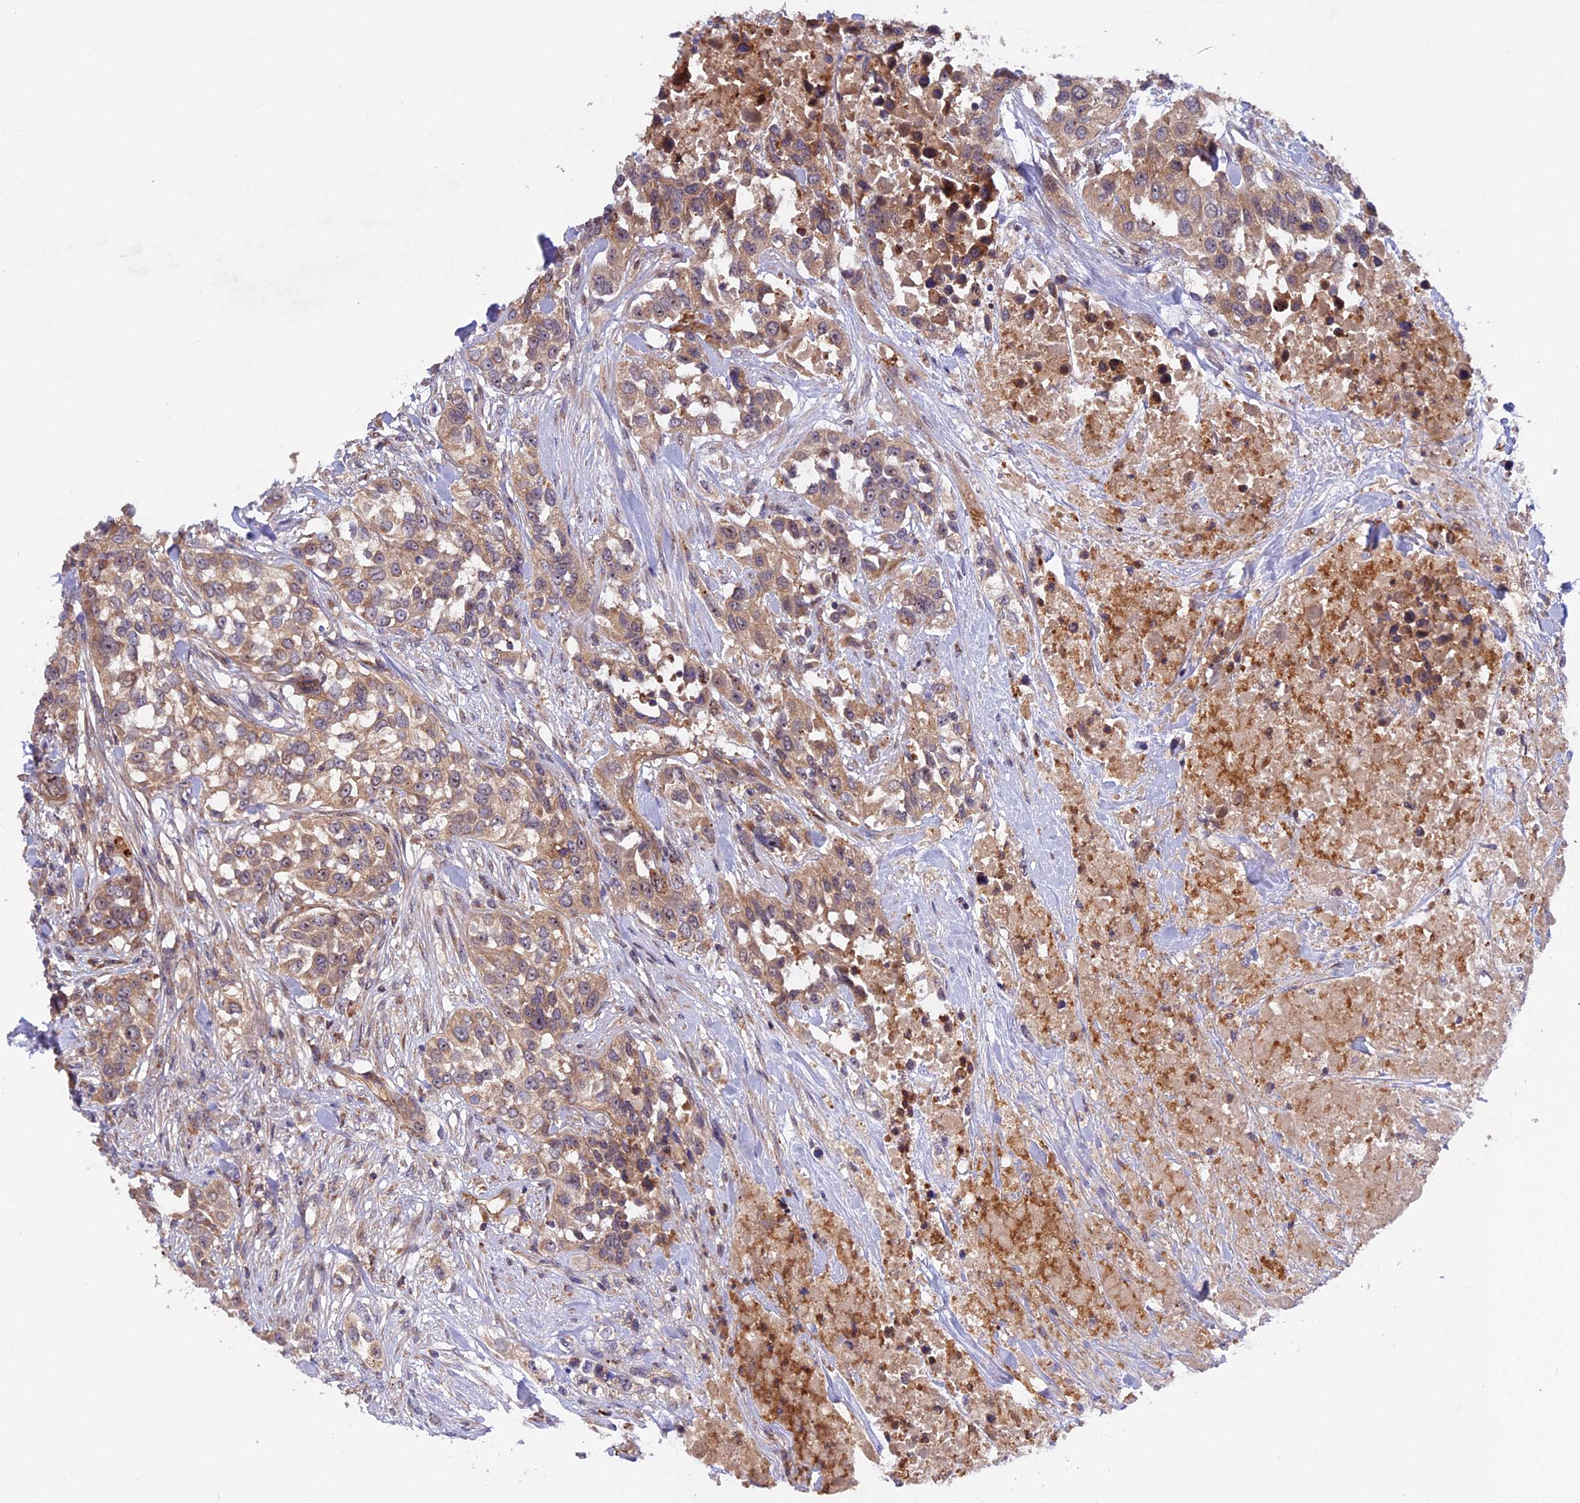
{"staining": {"intensity": "moderate", "quantity": ">75%", "location": "cytoplasmic/membranous"}, "tissue": "urothelial cancer", "cell_type": "Tumor cells", "image_type": "cancer", "snomed": [{"axis": "morphology", "description": "Urothelial carcinoma, High grade"}, {"axis": "topography", "description": "Urinary bladder"}], "caption": "High-grade urothelial carcinoma stained with immunohistochemistry shows moderate cytoplasmic/membranous expression in about >75% of tumor cells. The protein is shown in brown color, while the nuclei are stained blue.", "gene": "FERMT1", "patient": {"sex": "female", "age": 80}}